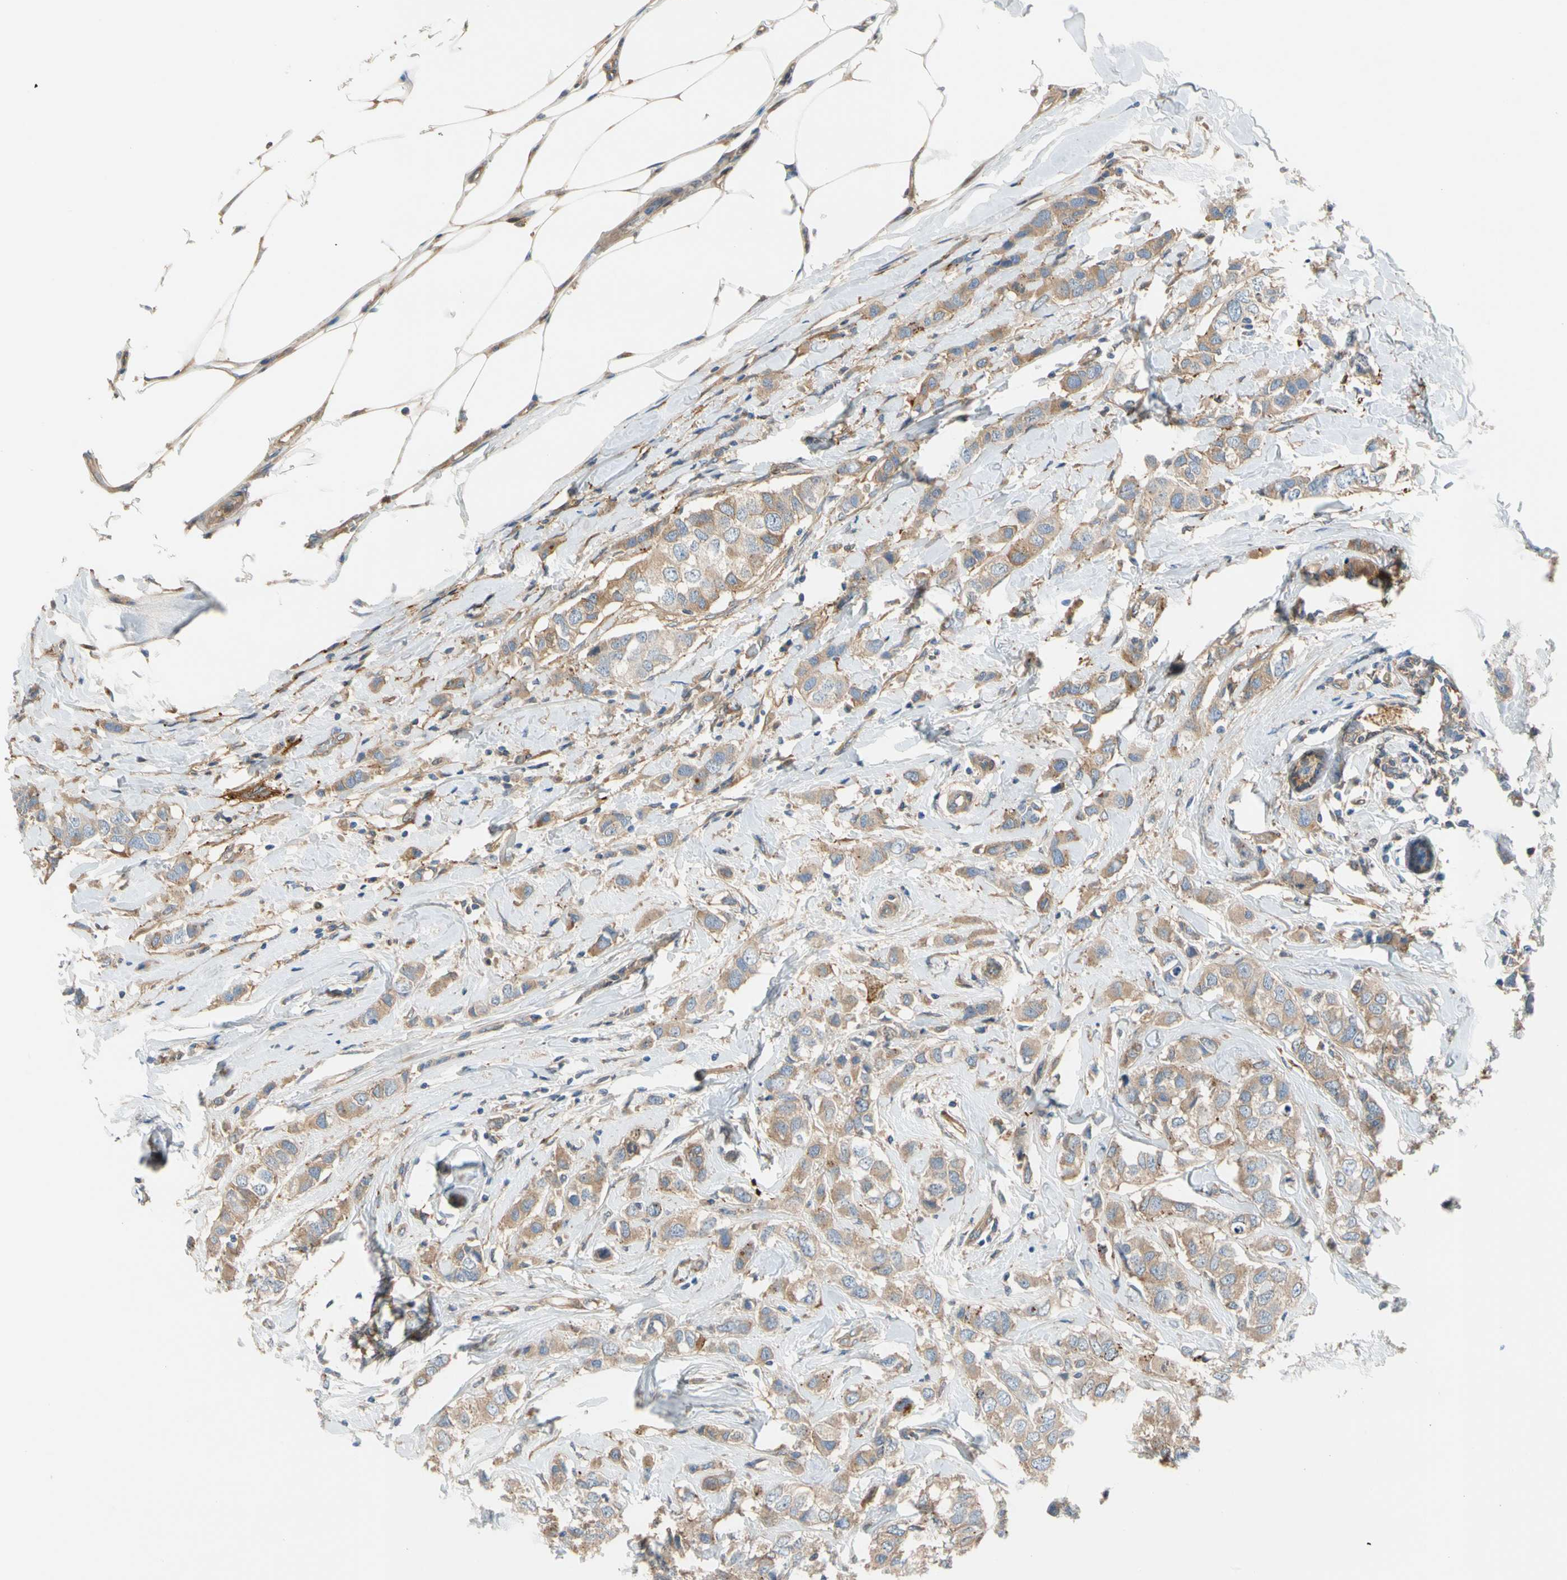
{"staining": {"intensity": "weak", "quantity": "25%-75%", "location": "cytoplasmic/membranous"}, "tissue": "breast cancer", "cell_type": "Tumor cells", "image_type": "cancer", "snomed": [{"axis": "morphology", "description": "Duct carcinoma"}, {"axis": "topography", "description": "Breast"}], "caption": "Protein expression analysis of human breast cancer (invasive ductal carcinoma) reveals weak cytoplasmic/membranous staining in about 25%-75% of tumor cells.", "gene": "ENTREP3", "patient": {"sex": "female", "age": 50}}